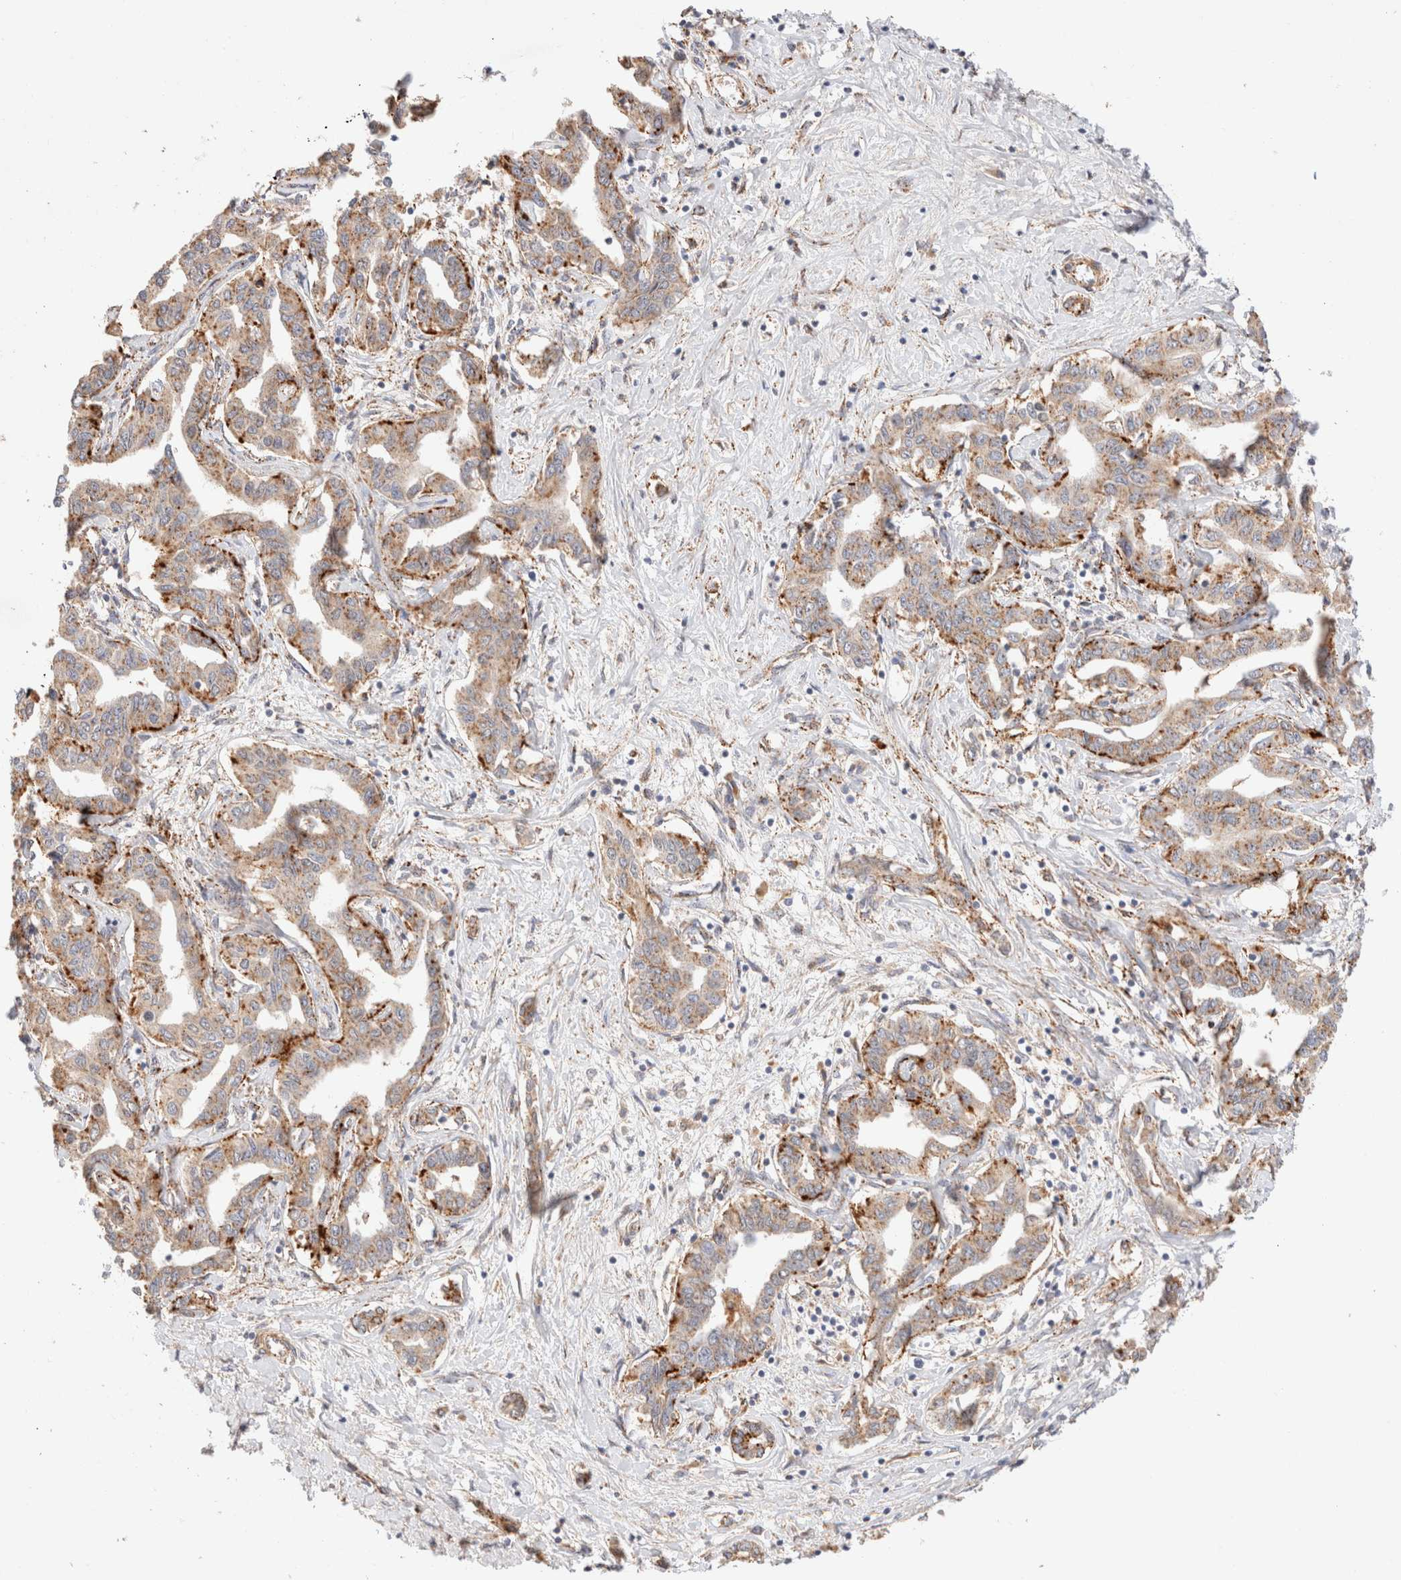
{"staining": {"intensity": "moderate", "quantity": ">75%", "location": "cytoplasmic/membranous"}, "tissue": "liver cancer", "cell_type": "Tumor cells", "image_type": "cancer", "snomed": [{"axis": "morphology", "description": "Cholangiocarcinoma"}, {"axis": "topography", "description": "Liver"}], "caption": "Human liver cancer (cholangiocarcinoma) stained with a protein marker reveals moderate staining in tumor cells.", "gene": "RABEPK", "patient": {"sex": "male", "age": 59}}